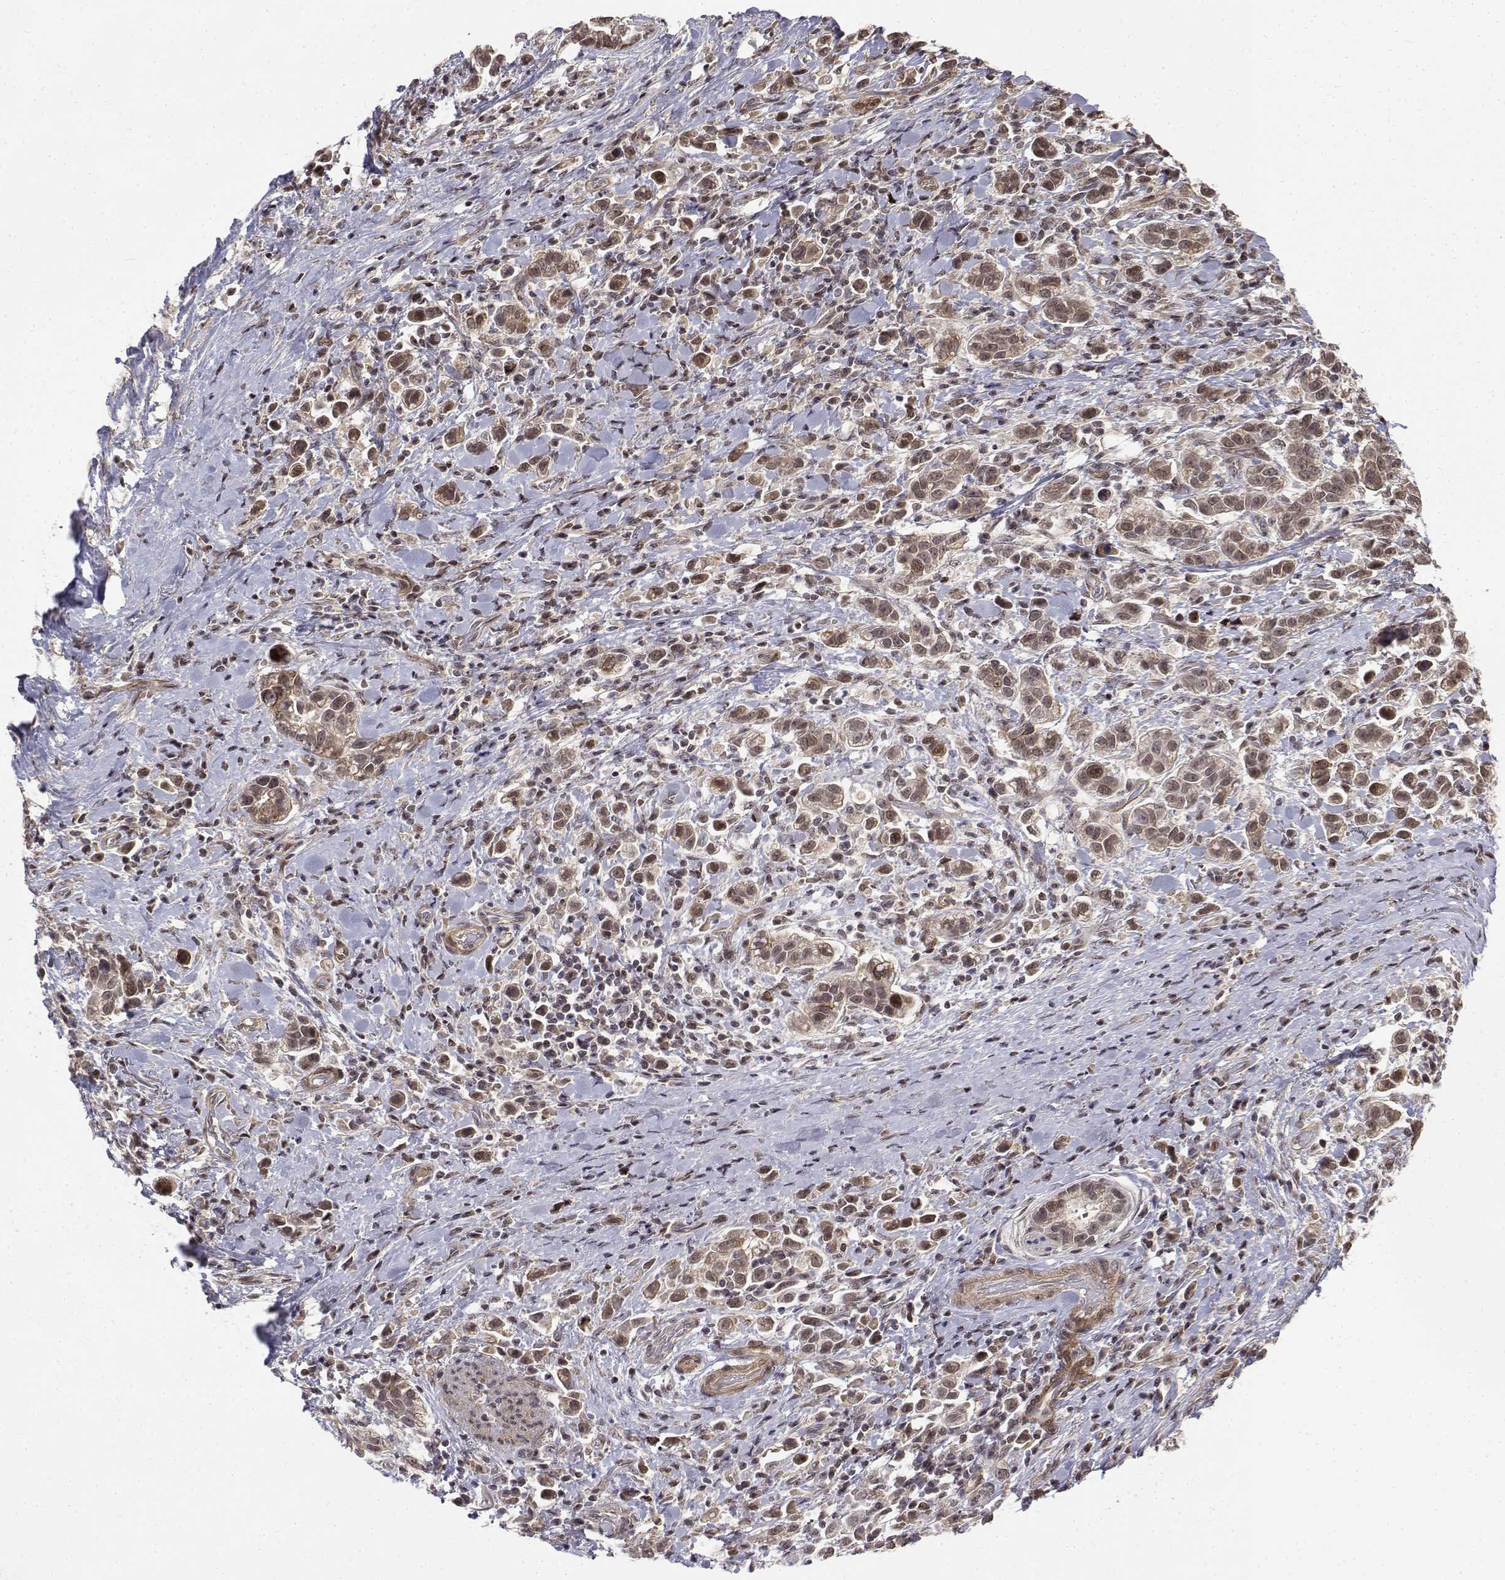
{"staining": {"intensity": "moderate", "quantity": ">75%", "location": "cytoplasmic/membranous,nuclear"}, "tissue": "stomach cancer", "cell_type": "Tumor cells", "image_type": "cancer", "snomed": [{"axis": "morphology", "description": "Adenocarcinoma, NOS"}, {"axis": "topography", "description": "Stomach"}], "caption": "Adenocarcinoma (stomach) stained with a protein marker reveals moderate staining in tumor cells.", "gene": "ITGA7", "patient": {"sex": "male", "age": 93}}